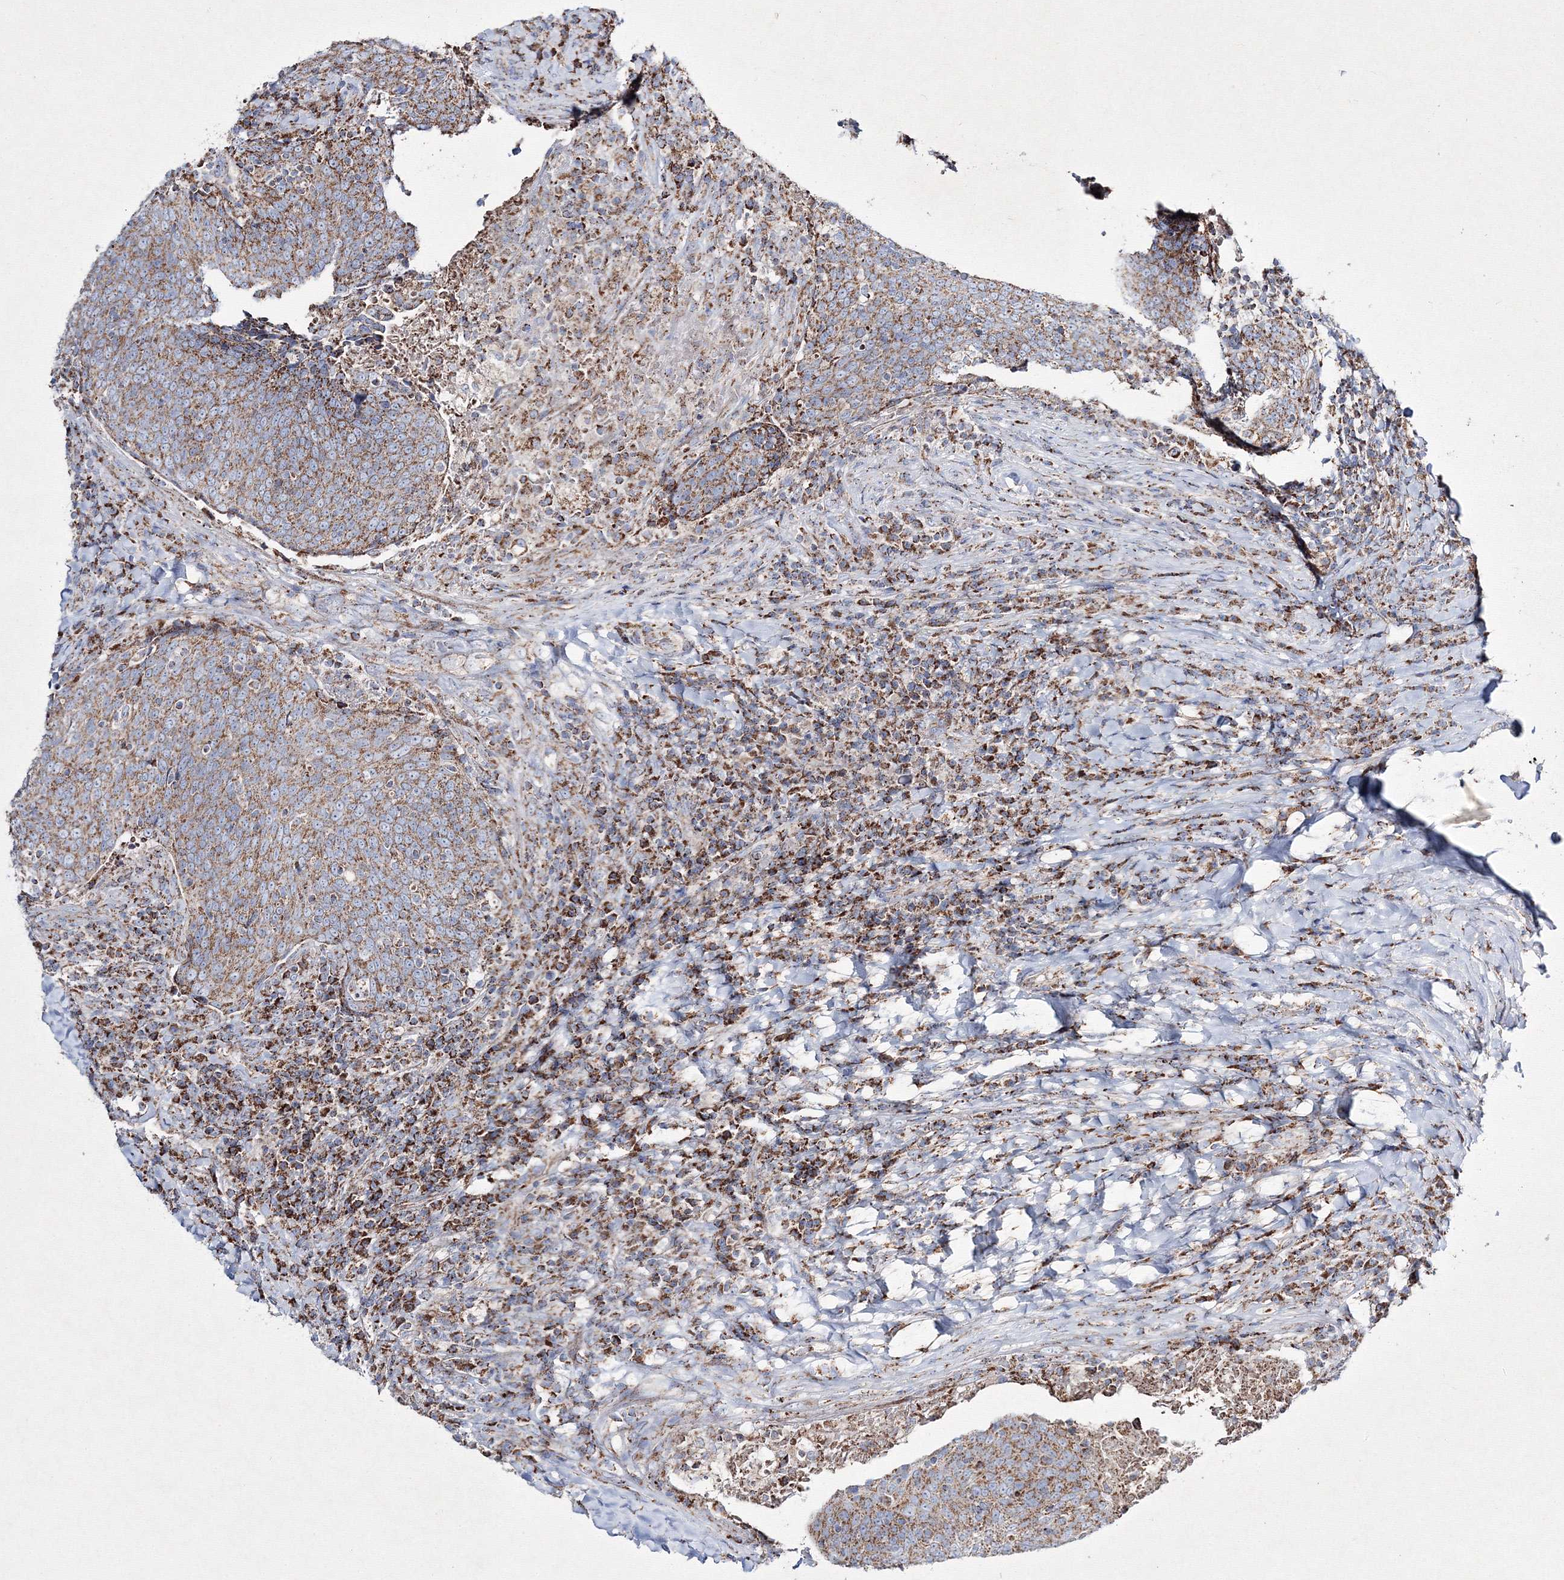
{"staining": {"intensity": "moderate", "quantity": ">75%", "location": "cytoplasmic/membranous"}, "tissue": "head and neck cancer", "cell_type": "Tumor cells", "image_type": "cancer", "snomed": [{"axis": "morphology", "description": "Squamous cell carcinoma, NOS"}, {"axis": "morphology", "description": "Squamous cell carcinoma, metastatic, NOS"}, {"axis": "topography", "description": "Lymph node"}, {"axis": "topography", "description": "Head-Neck"}], "caption": "About >75% of tumor cells in human head and neck squamous cell carcinoma show moderate cytoplasmic/membranous protein positivity as visualized by brown immunohistochemical staining.", "gene": "IGSF9", "patient": {"sex": "male", "age": 62}}